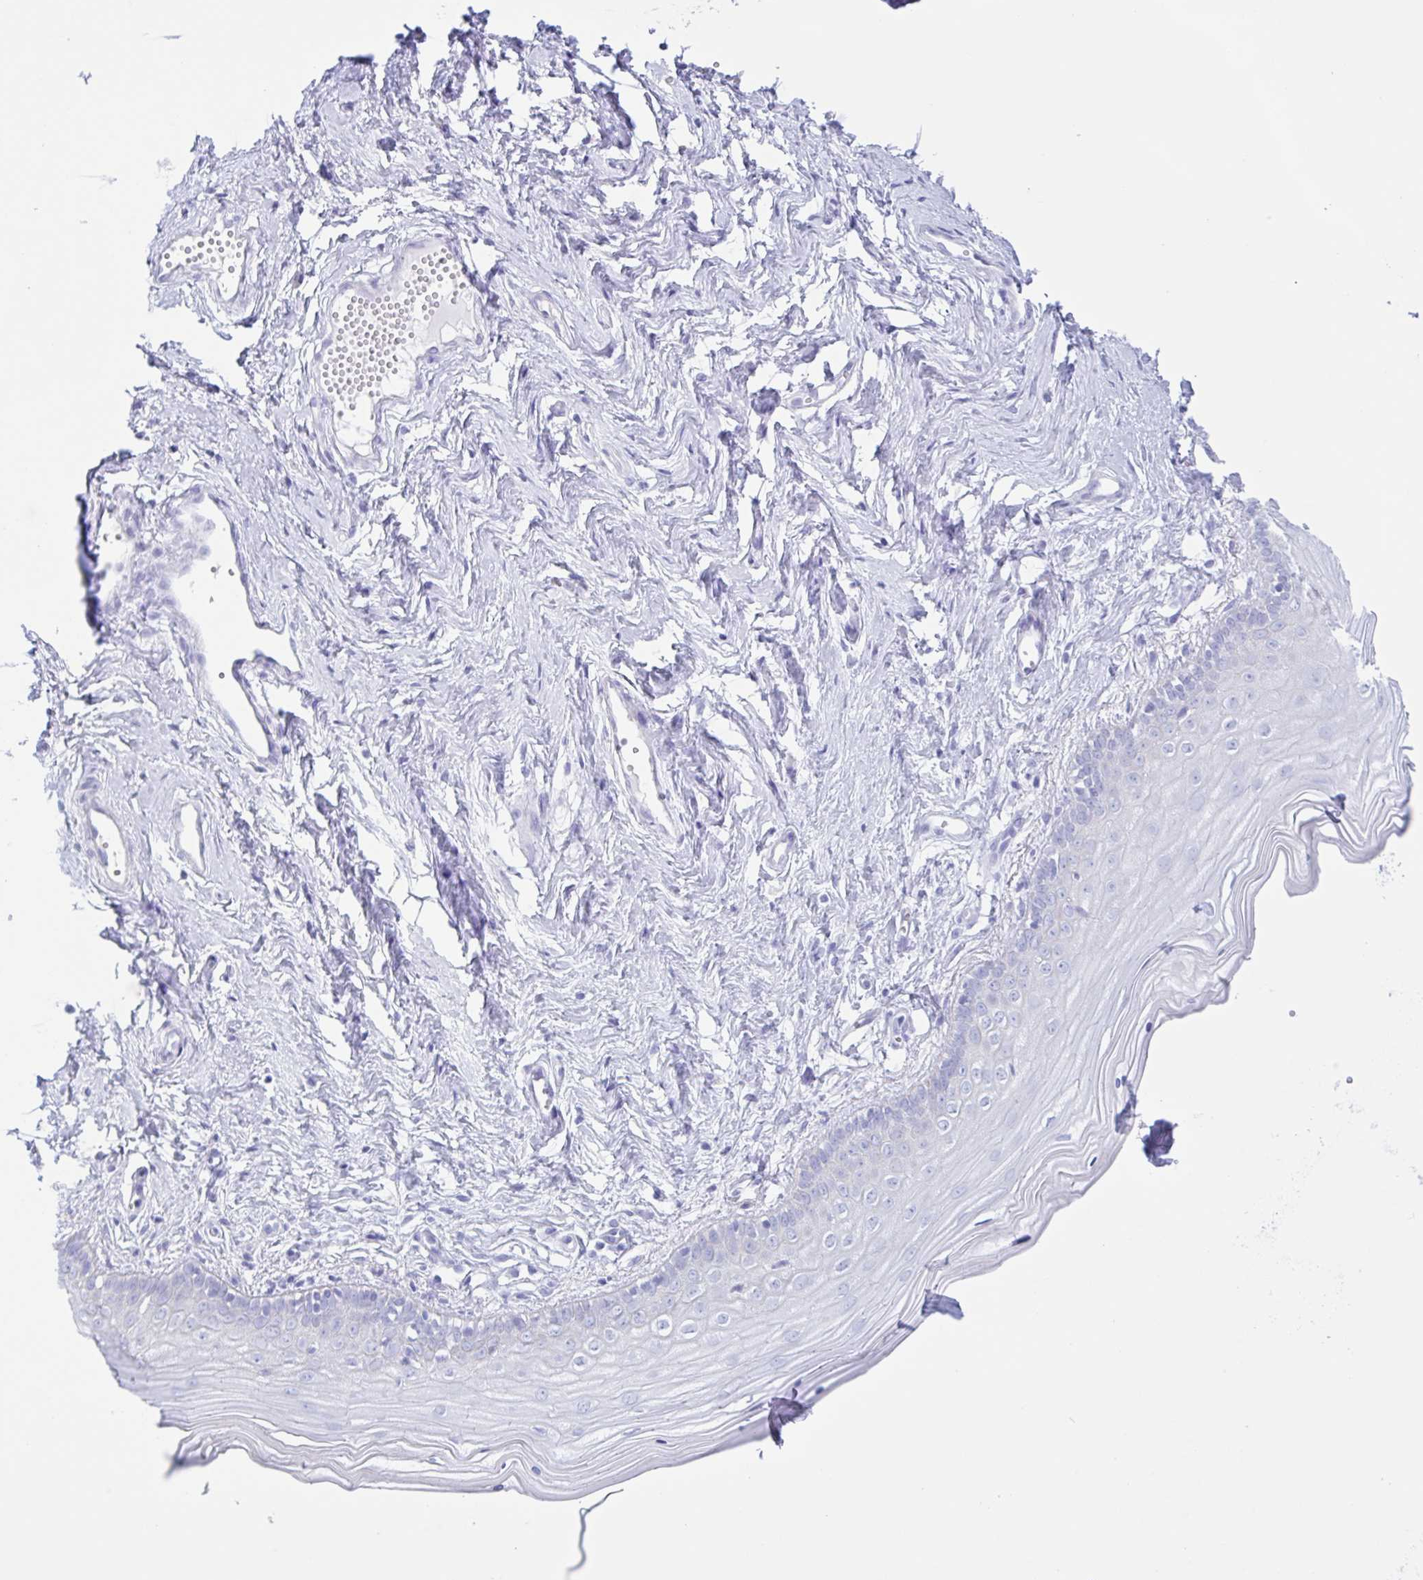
{"staining": {"intensity": "negative", "quantity": "none", "location": "none"}, "tissue": "vagina", "cell_type": "Squamous epithelial cells", "image_type": "normal", "snomed": [{"axis": "morphology", "description": "Normal tissue, NOS"}, {"axis": "topography", "description": "Vagina"}], "caption": "Squamous epithelial cells are negative for protein expression in unremarkable human vagina. (Stains: DAB IHC with hematoxylin counter stain, Microscopy: brightfield microscopy at high magnification).", "gene": "DTWD2", "patient": {"sex": "female", "age": 38}}